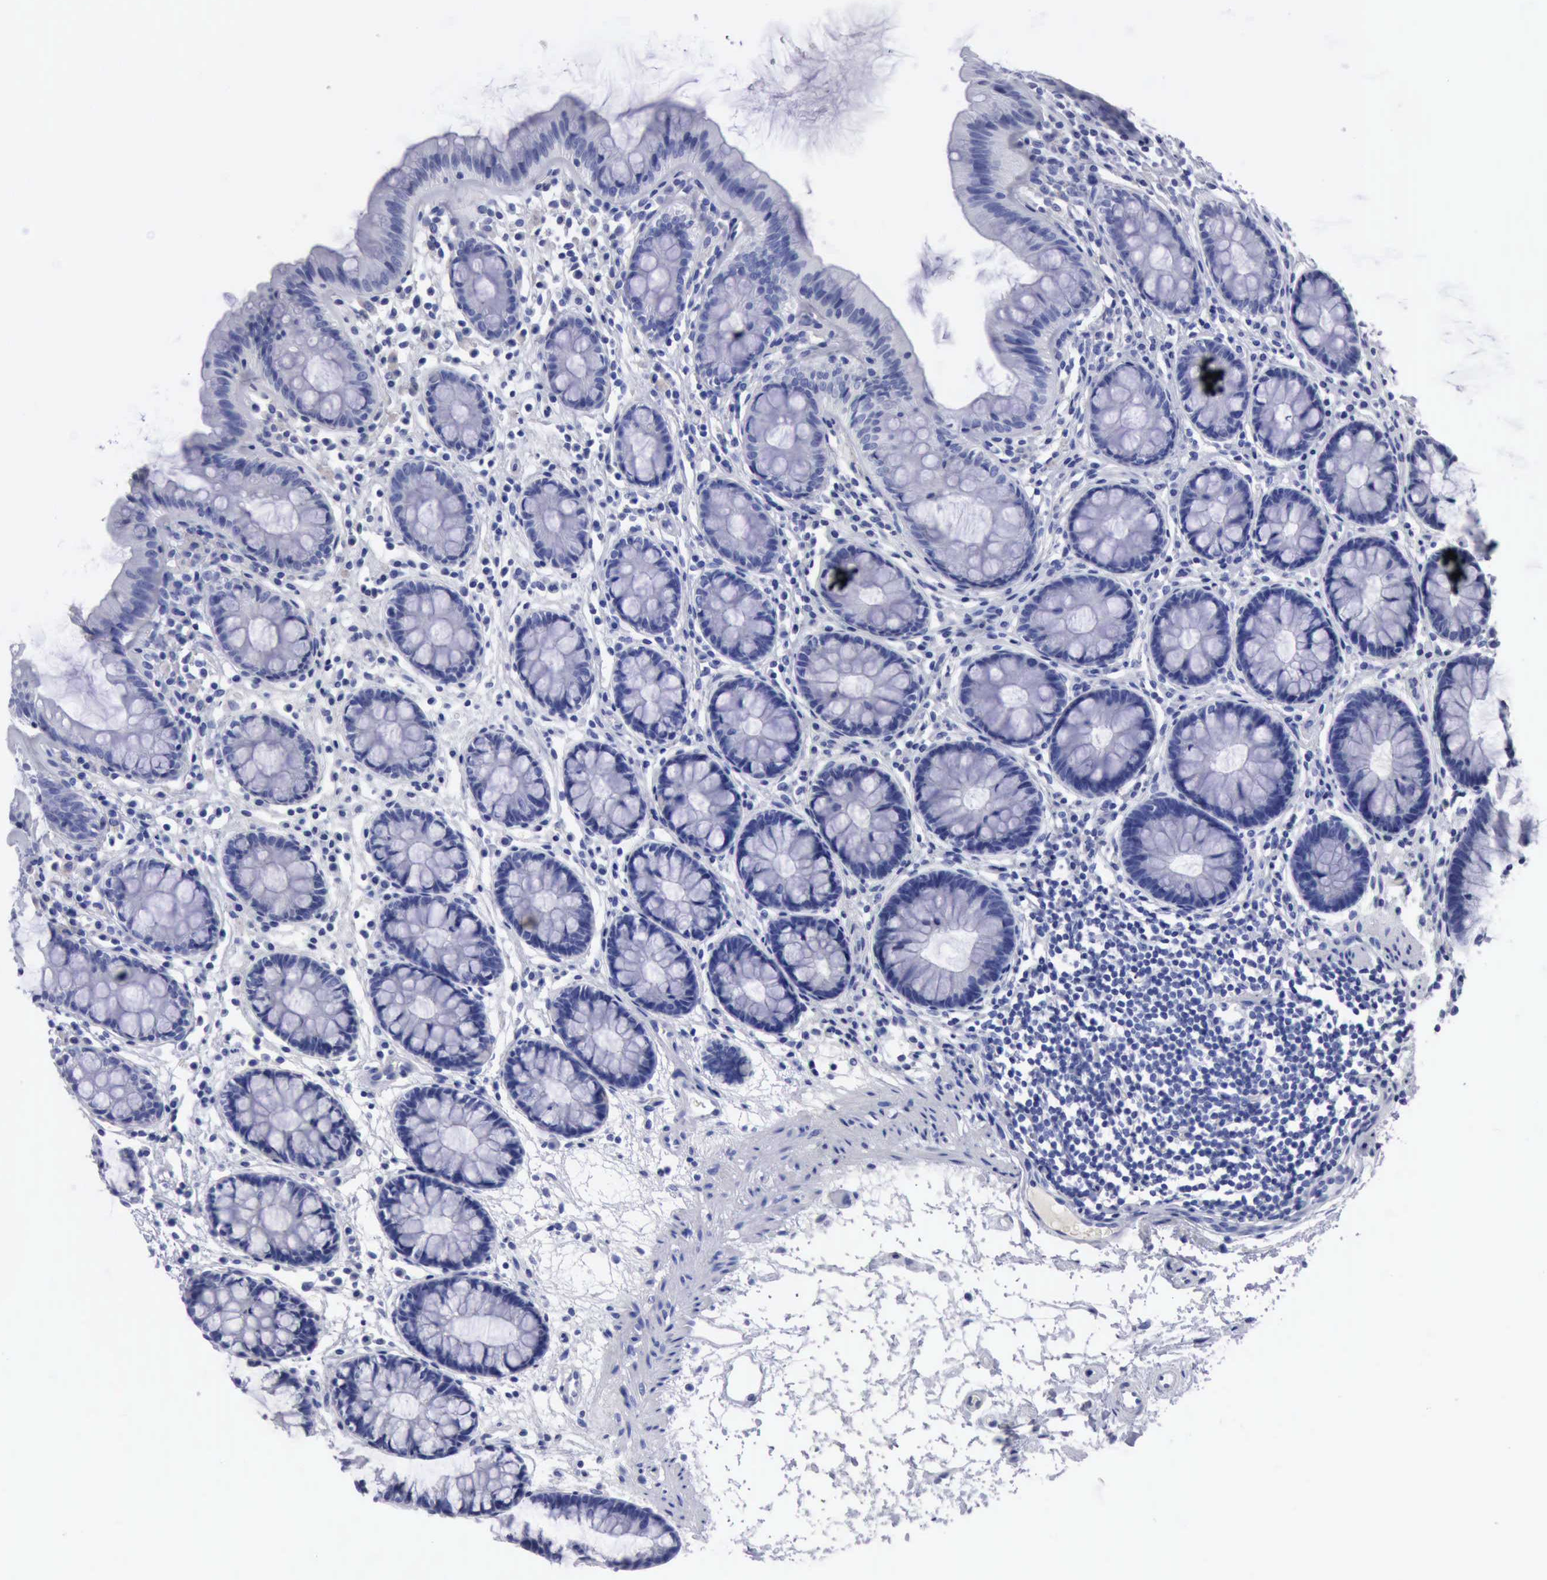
{"staining": {"intensity": "negative", "quantity": "none", "location": "none"}, "tissue": "colon", "cell_type": "Endothelial cells", "image_type": "normal", "snomed": [{"axis": "morphology", "description": "Normal tissue, NOS"}, {"axis": "topography", "description": "Colon"}], "caption": "Human colon stained for a protein using immunohistochemistry displays no staining in endothelial cells.", "gene": "CYP19A1", "patient": {"sex": "female", "age": 52}}